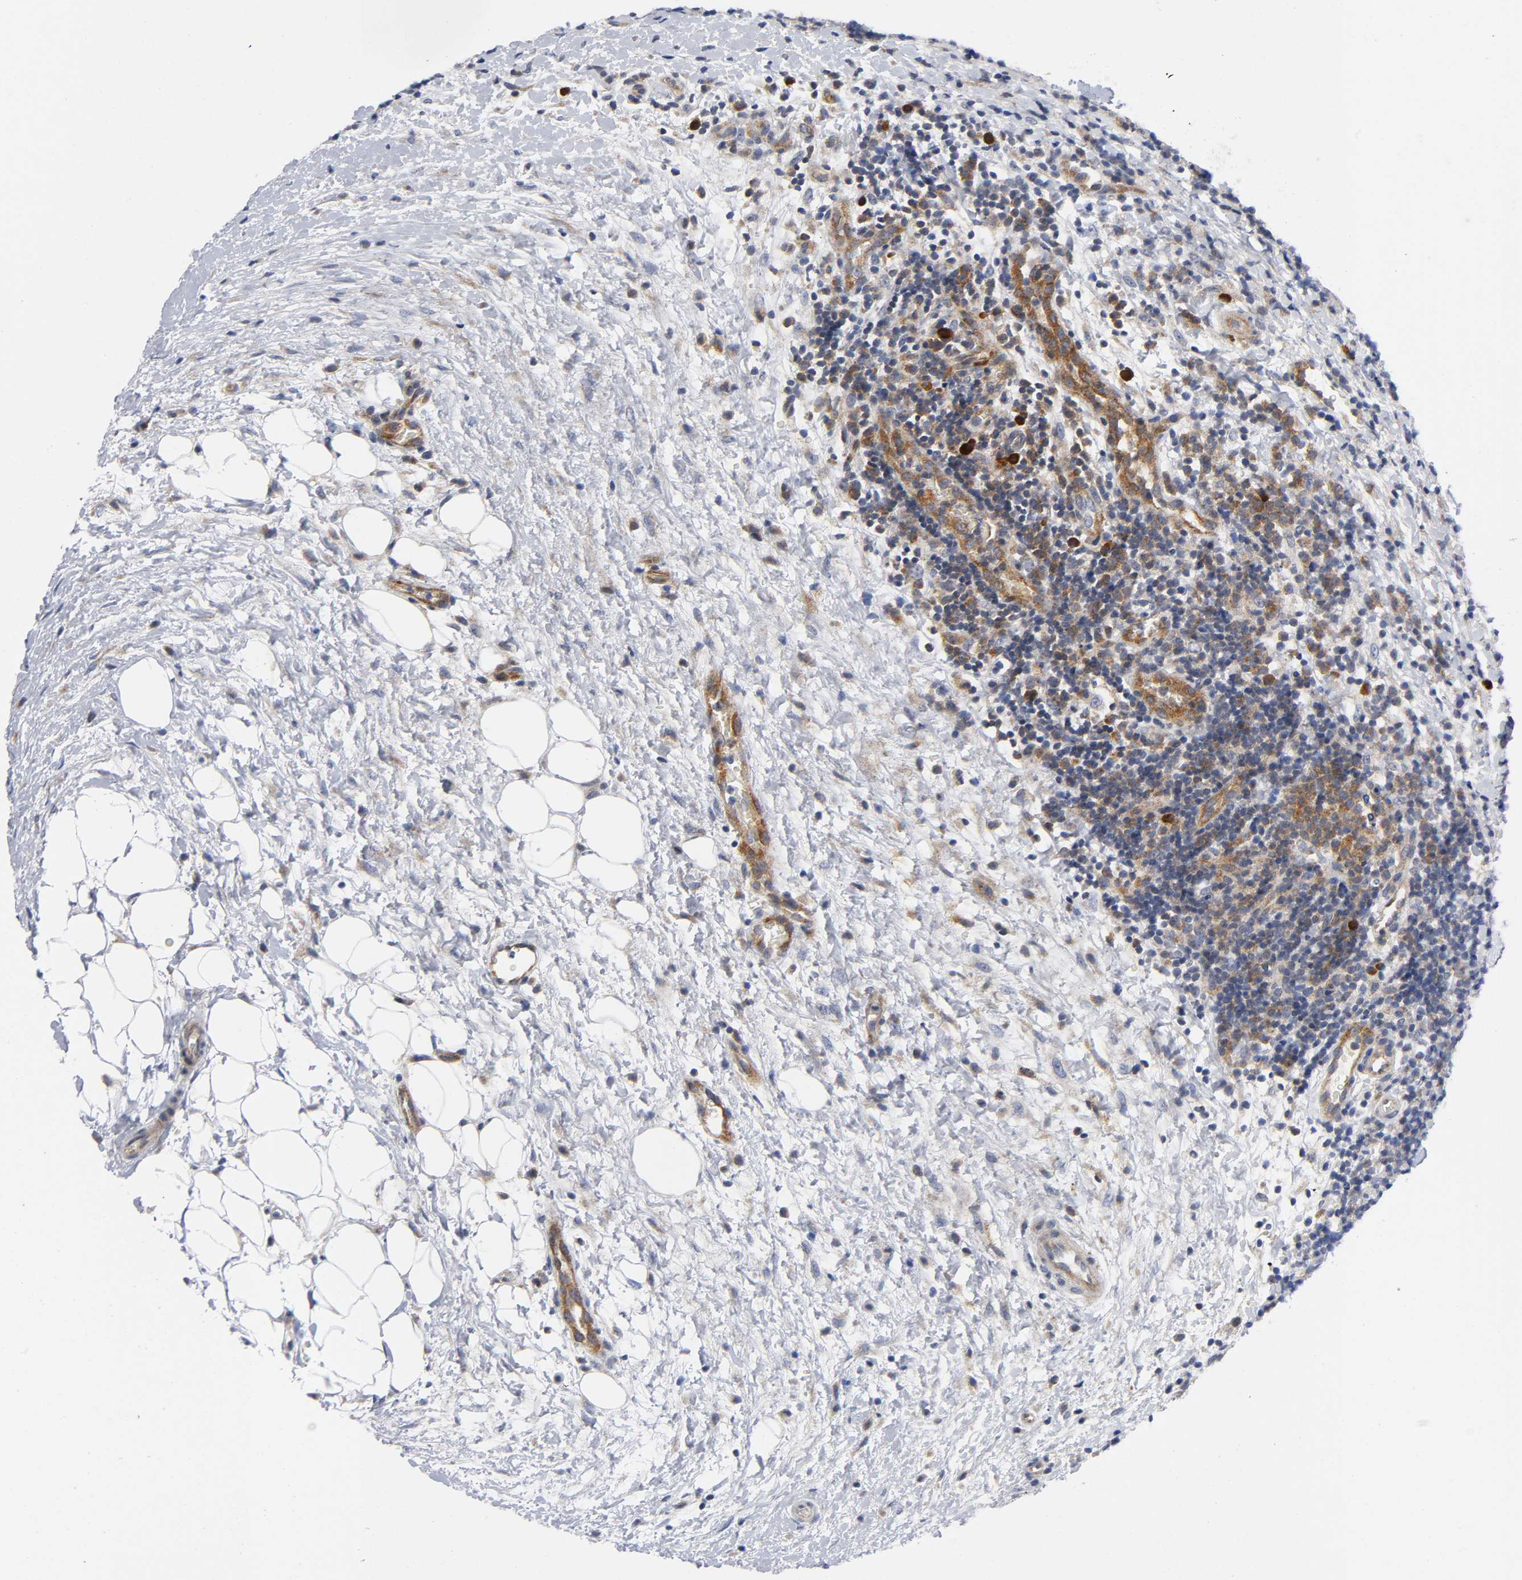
{"staining": {"intensity": "moderate", "quantity": "25%-75%", "location": "cytoplasmic/membranous"}, "tissue": "lymphoma", "cell_type": "Tumor cells", "image_type": "cancer", "snomed": [{"axis": "morphology", "description": "Malignant lymphoma, non-Hodgkin's type, Low grade"}, {"axis": "topography", "description": "Lymph node"}], "caption": "Immunohistochemical staining of human low-grade malignant lymphoma, non-Hodgkin's type shows medium levels of moderate cytoplasmic/membranous protein positivity in about 25%-75% of tumor cells. (IHC, brightfield microscopy, high magnification).", "gene": "EIF5", "patient": {"sex": "female", "age": 76}}